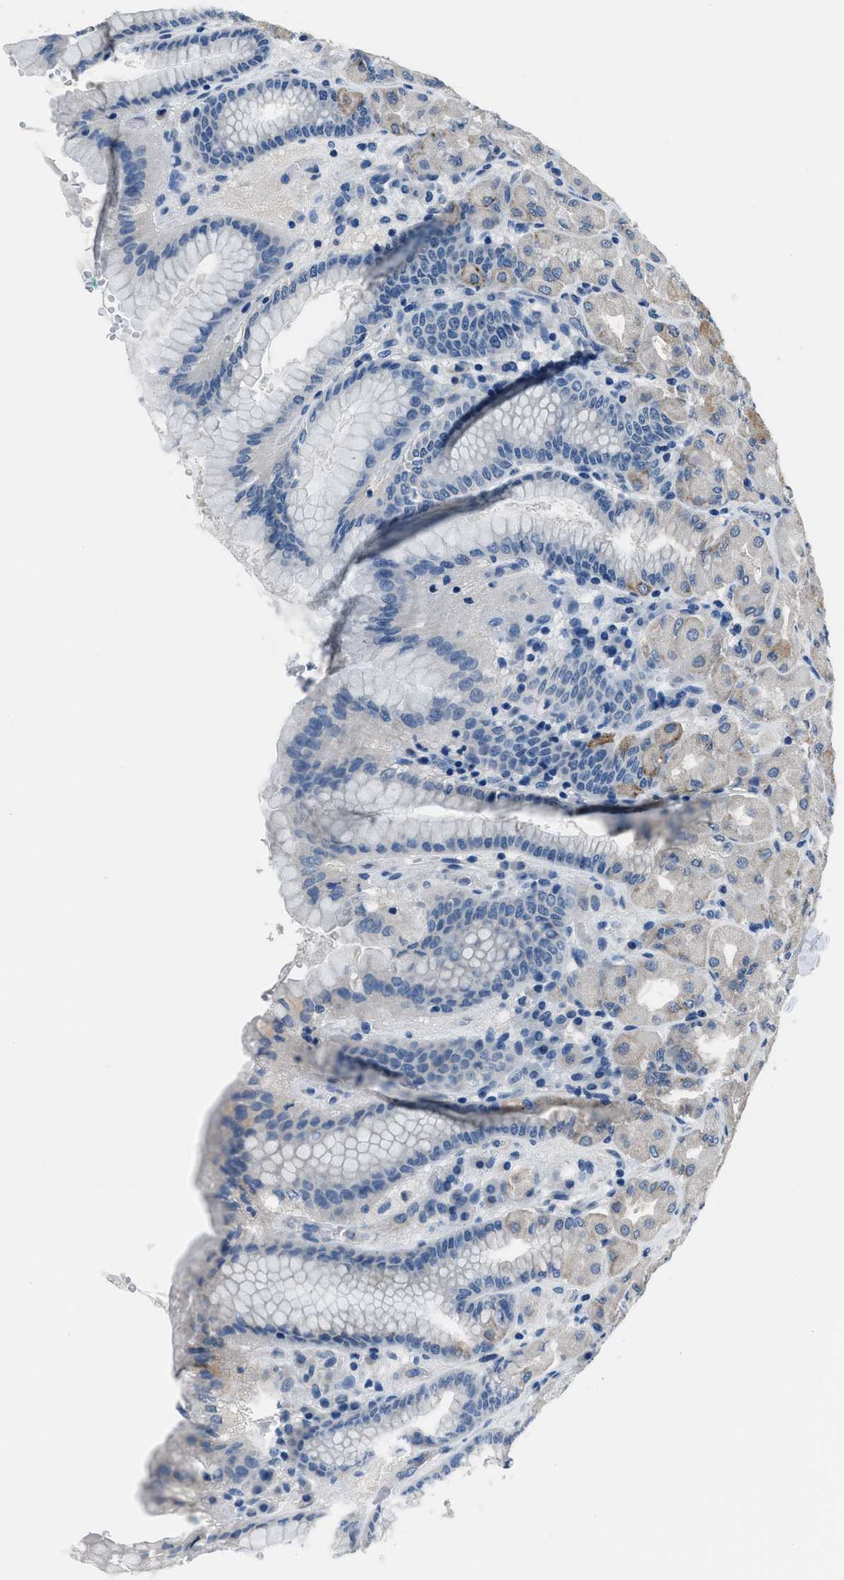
{"staining": {"intensity": "weak", "quantity": "<25%", "location": "cytoplasmic/membranous"}, "tissue": "stomach", "cell_type": "Glandular cells", "image_type": "normal", "snomed": [{"axis": "morphology", "description": "Normal tissue, NOS"}, {"axis": "topography", "description": "Stomach, upper"}], "caption": "The IHC image has no significant positivity in glandular cells of stomach.", "gene": "GJA3", "patient": {"sex": "female", "age": 56}}